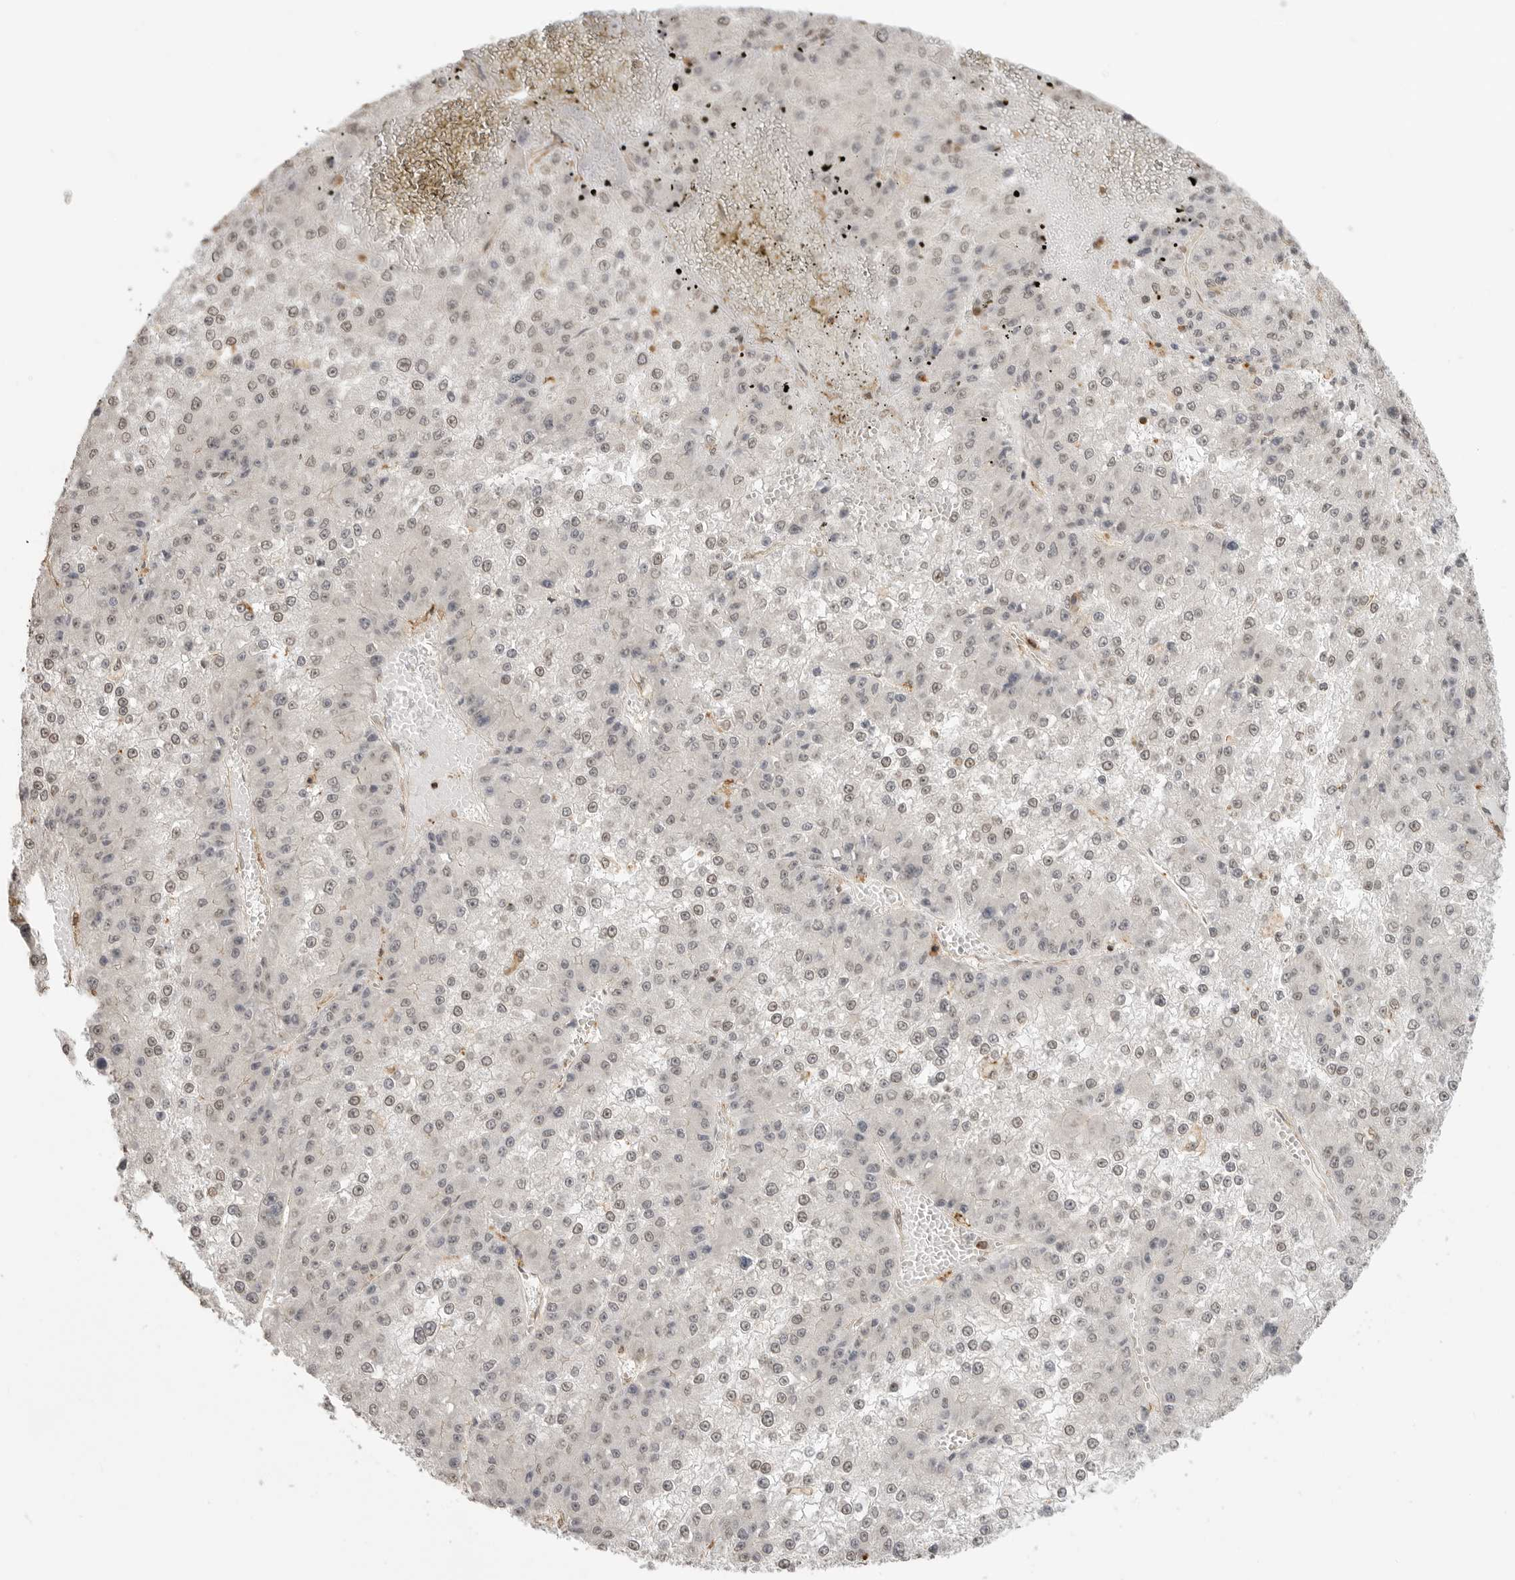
{"staining": {"intensity": "weak", "quantity": "25%-75%", "location": "nuclear"}, "tissue": "liver cancer", "cell_type": "Tumor cells", "image_type": "cancer", "snomed": [{"axis": "morphology", "description": "Carcinoma, Hepatocellular, NOS"}, {"axis": "topography", "description": "Liver"}], "caption": "The micrograph reveals staining of liver cancer (hepatocellular carcinoma), revealing weak nuclear protein positivity (brown color) within tumor cells. The staining is performed using DAB brown chromogen to label protein expression. The nuclei are counter-stained blue using hematoxylin.", "gene": "GPC2", "patient": {"sex": "female", "age": 73}}